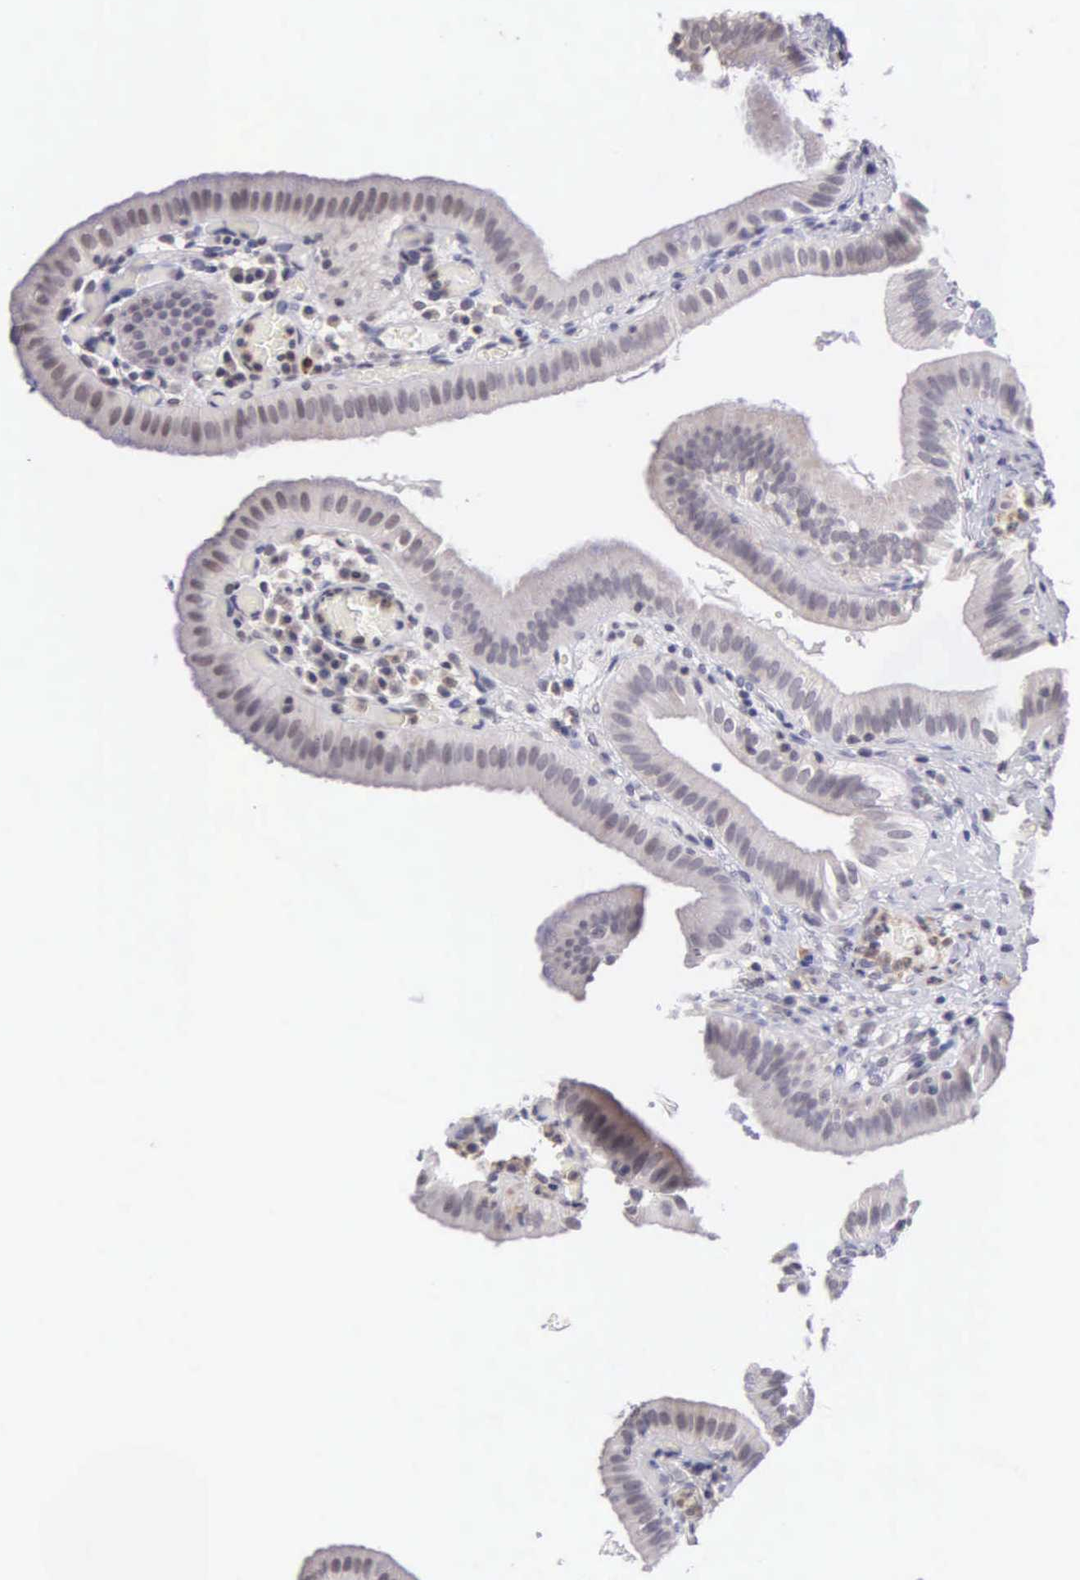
{"staining": {"intensity": "negative", "quantity": "none", "location": "none"}, "tissue": "gallbladder", "cell_type": "Glandular cells", "image_type": "normal", "snomed": [{"axis": "morphology", "description": "Normal tissue, NOS"}, {"axis": "topography", "description": "Gallbladder"}], "caption": "Image shows no protein expression in glandular cells of normal gallbladder.", "gene": "BRD1", "patient": {"sex": "female", "age": 76}}